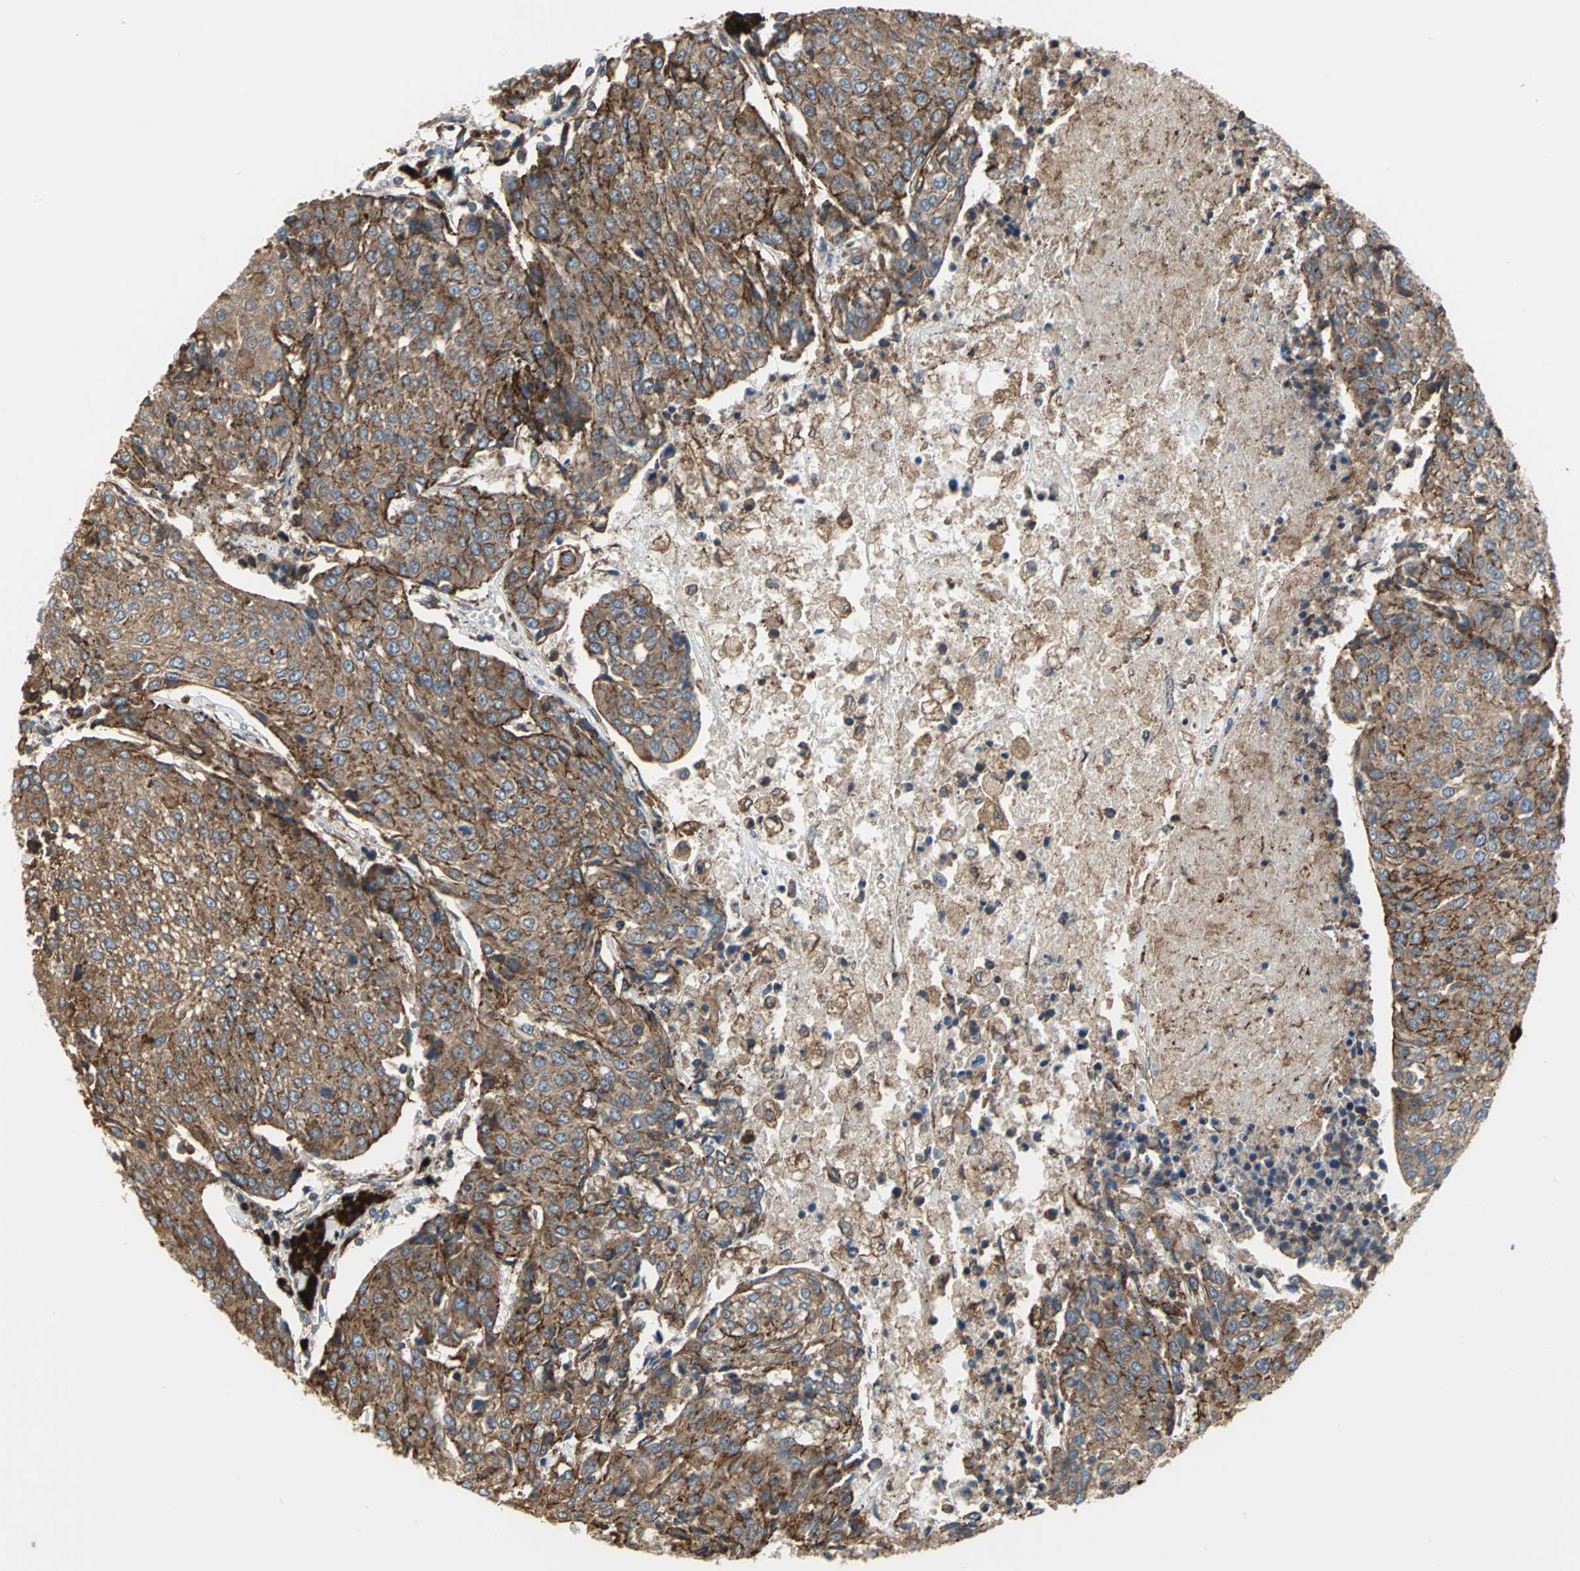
{"staining": {"intensity": "strong", "quantity": ">75%", "location": "cytoplasmic/membranous"}, "tissue": "urothelial cancer", "cell_type": "Tumor cells", "image_type": "cancer", "snomed": [{"axis": "morphology", "description": "Urothelial carcinoma, High grade"}, {"axis": "topography", "description": "Urinary bladder"}], "caption": "Tumor cells show high levels of strong cytoplasmic/membranous staining in about >75% of cells in human urothelial cancer.", "gene": "SDF2L1", "patient": {"sex": "female", "age": 85}}